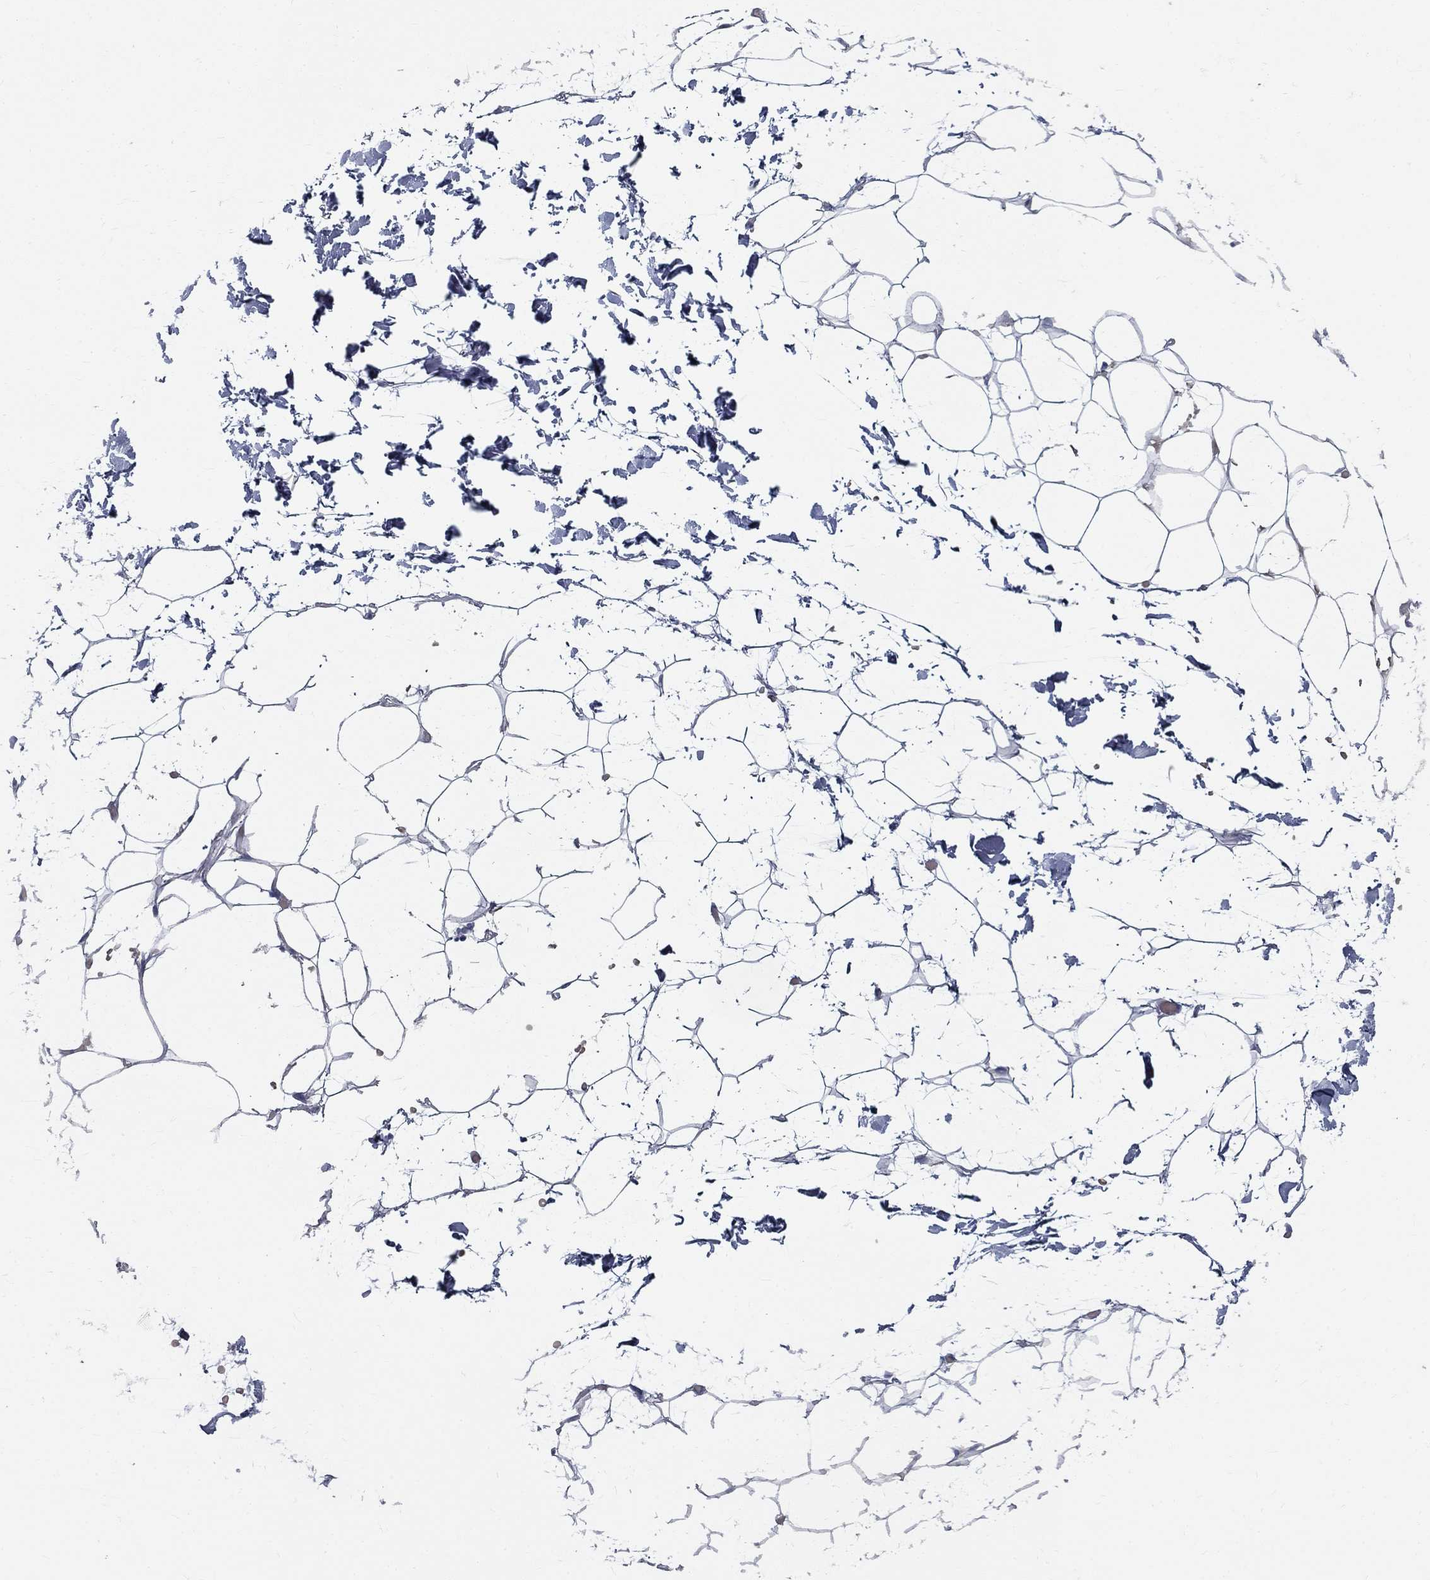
{"staining": {"intensity": "negative", "quantity": "none", "location": "none"}, "tissue": "adipose tissue", "cell_type": "Adipocytes", "image_type": "normal", "snomed": [{"axis": "morphology", "description": "Normal tissue, NOS"}, {"axis": "topography", "description": "Skin"}, {"axis": "topography", "description": "Peripheral nerve tissue"}], "caption": "Adipose tissue was stained to show a protein in brown. There is no significant staining in adipocytes.", "gene": "ENSG00000290147", "patient": {"sex": "female", "age": 56}}